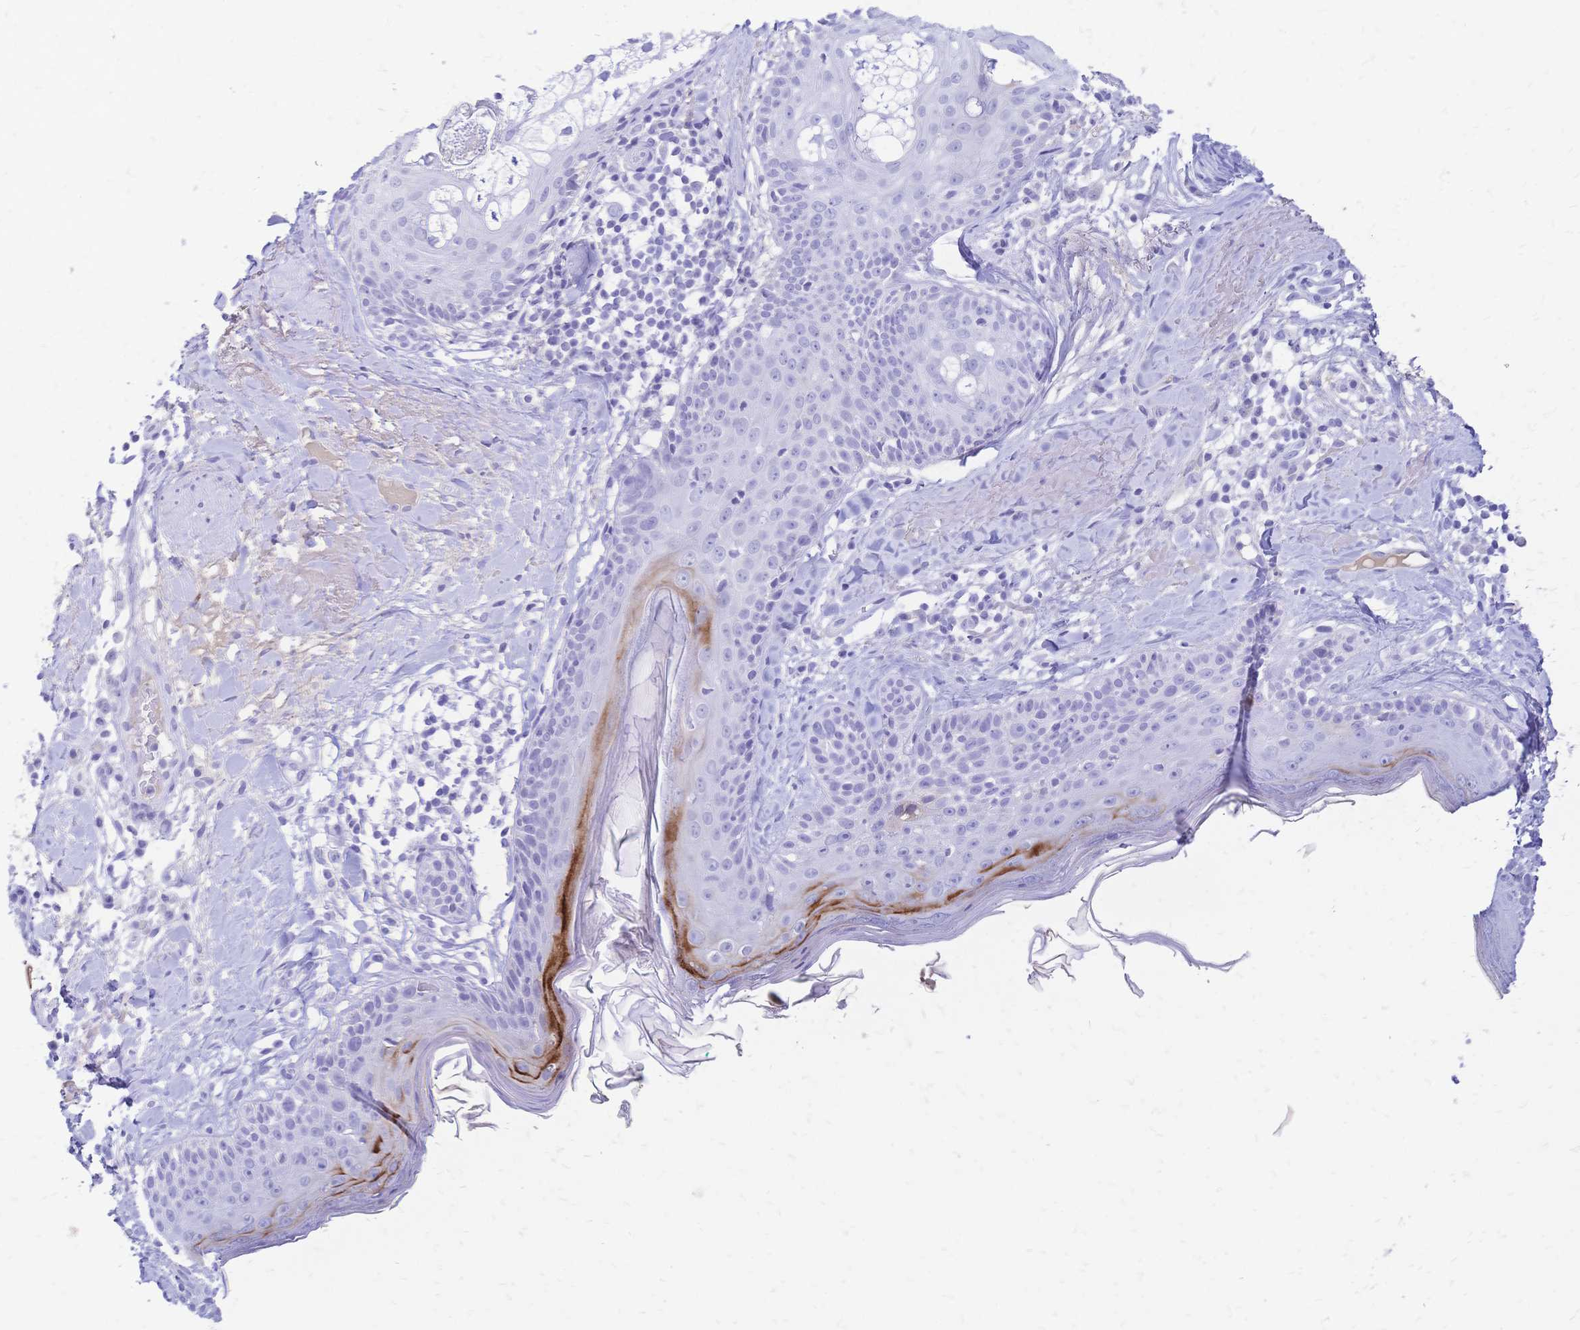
{"staining": {"intensity": "negative", "quantity": "none", "location": "none"}, "tissue": "skin", "cell_type": "Fibroblasts", "image_type": "normal", "snomed": [{"axis": "morphology", "description": "Normal tissue, NOS"}, {"axis": "topography", "description": "Skin"}], "caption": "IHC histopathology image of normal human skin stained for a protein (brown), which shows no positivity in fibroblasts. (IHC, brightfield microscopy, high magnification).", "gene": "FA2H", "patient": {"sex": "male", "age": 73}}